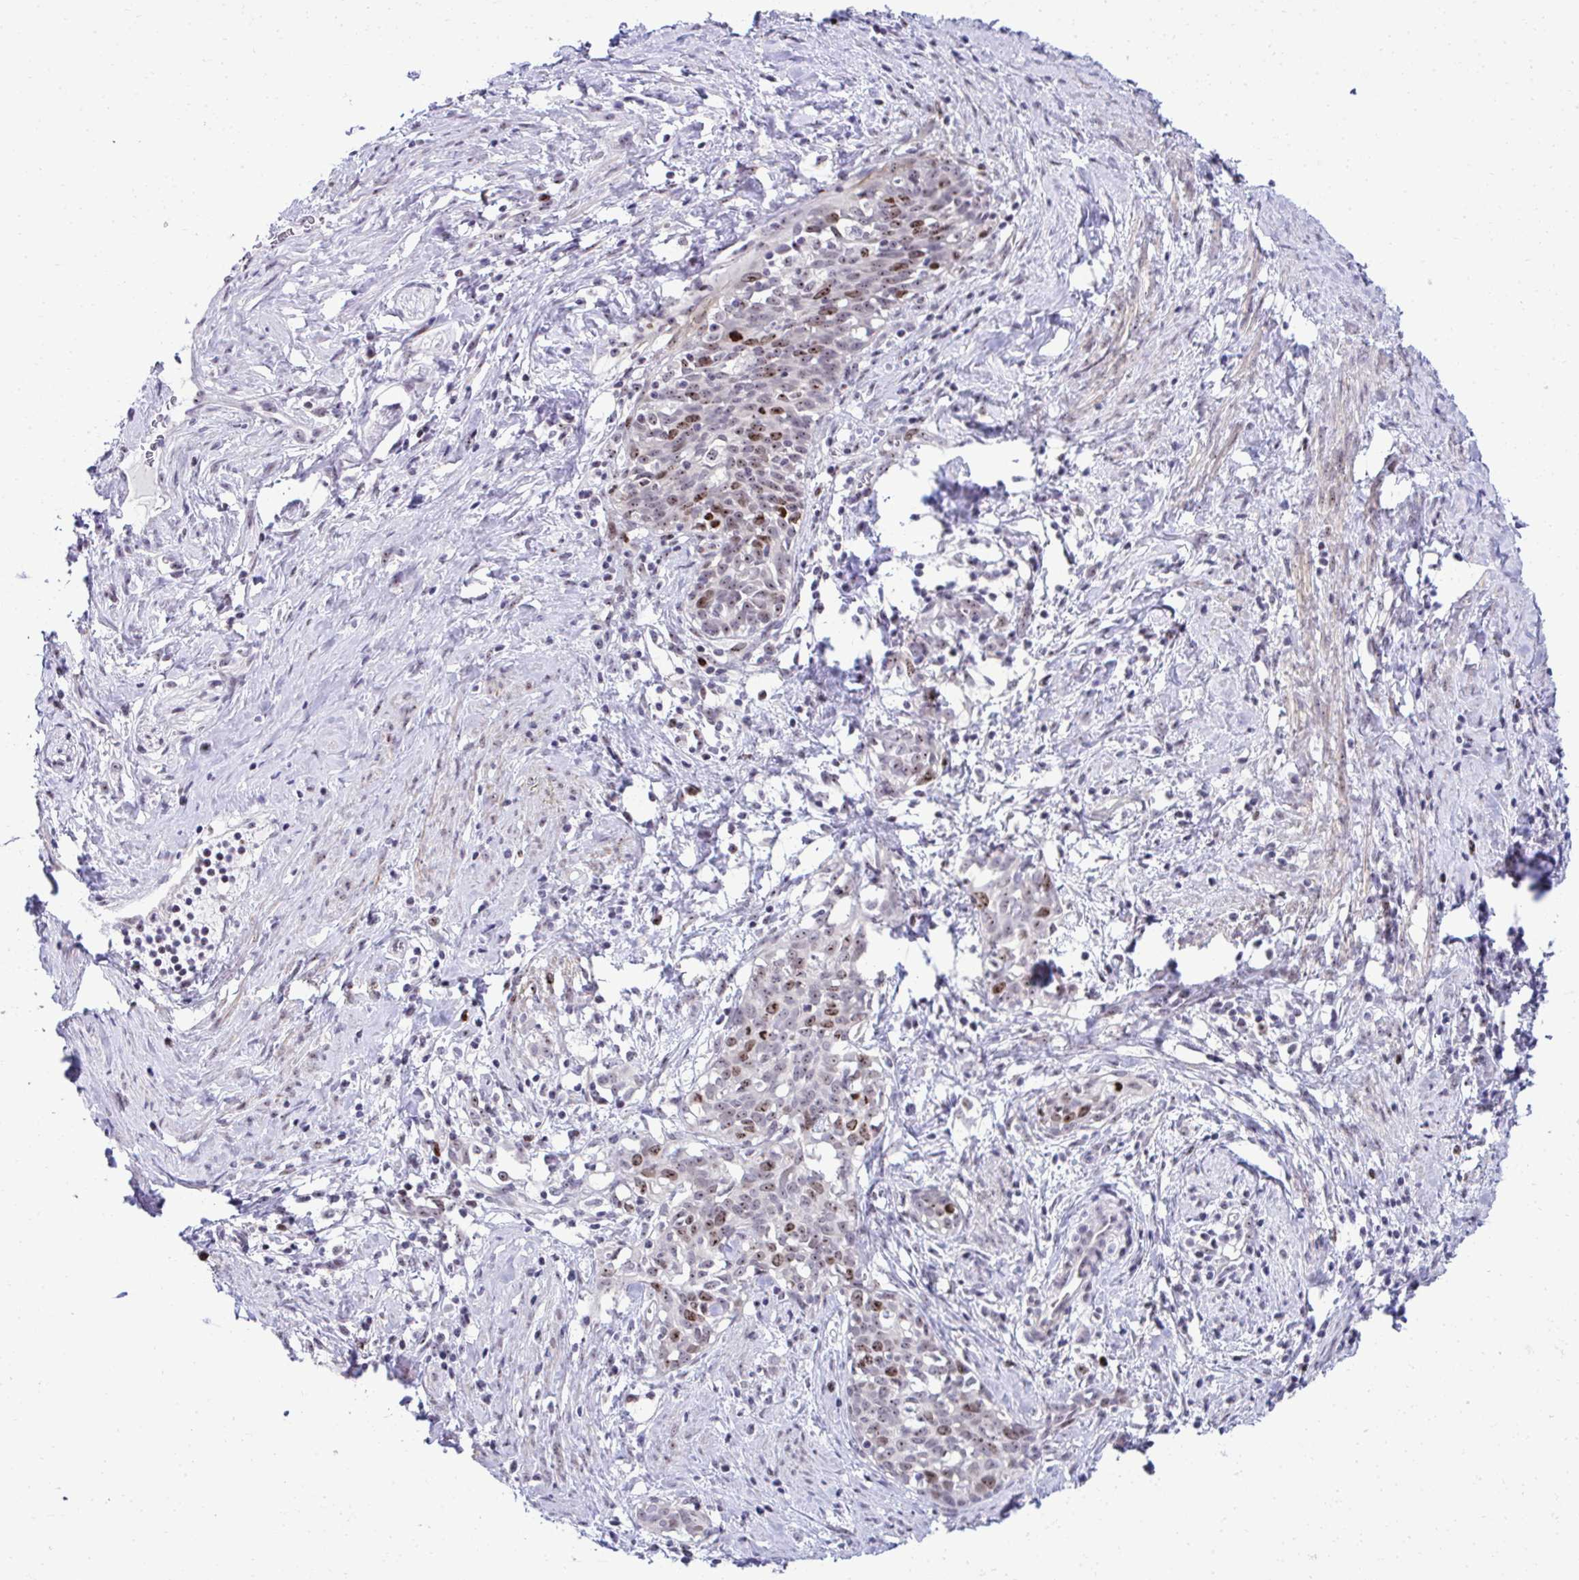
{"staining": {"intensity": "moderate", "quantity": "25%-75%", "location": "nuclear"}, "tissue": "cervical cancer", "cell_type": "Tumor cells", "image_type": "cancer", "snomed": [{"axis": "morphology", "description": "Squamous cell carcinoma, NOS"}, {"axis": "topography", "description": "Cervix"}], "caption": "High-magnification brightfield microscopy of cervical squamous cell carcinoma stained with DAB (3,3'-diaminobenzidine) (brown) and counterstained with hematoxylin (blue). tumor cells exhibit moderate nuclear staining is seen in about25%-75% of cells.", "gene": "CEP72", "patient": {"sex": "female", "age": 52}}